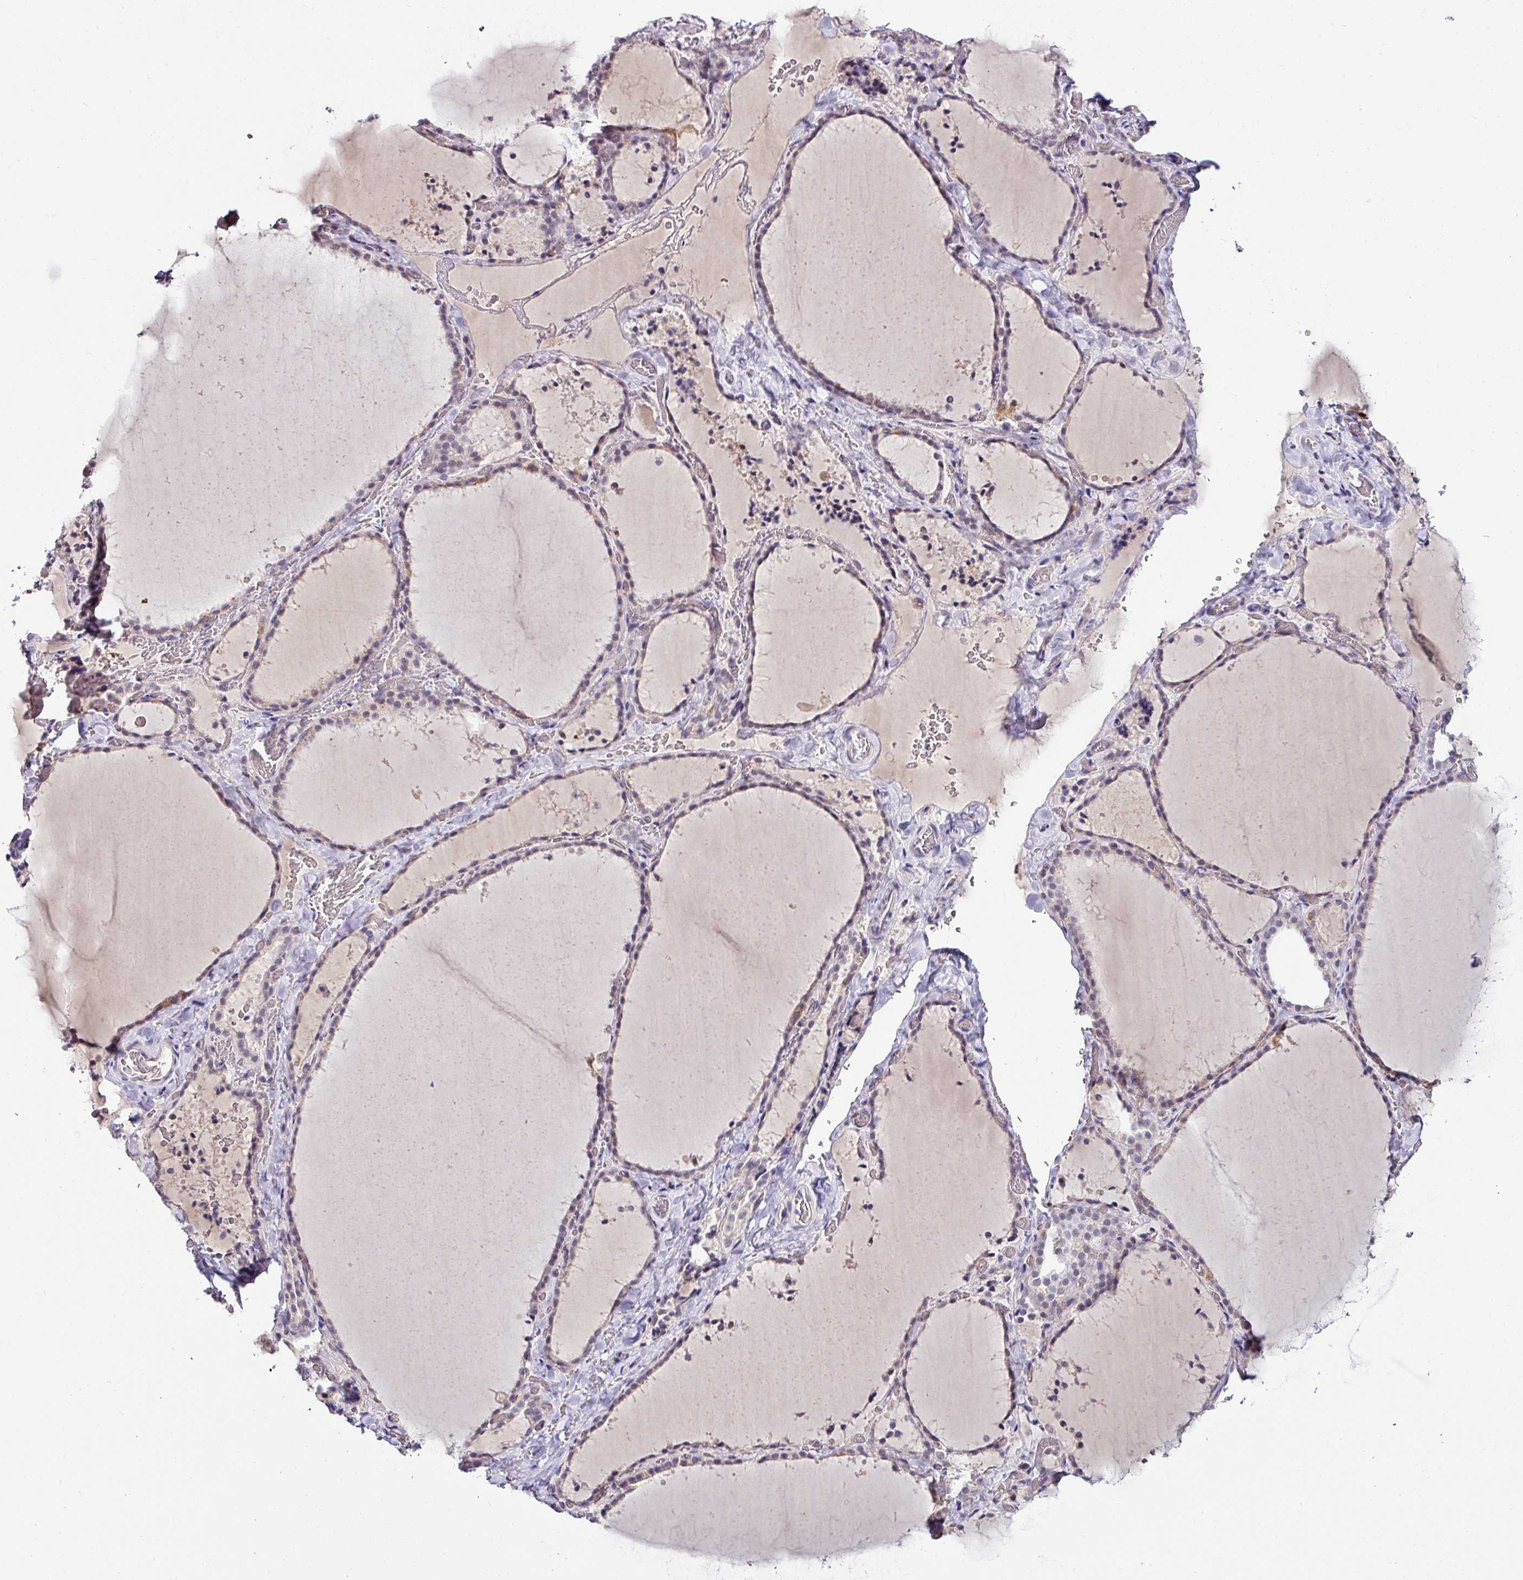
{"staining": {"intensity": "negative", "quantity": "none", "location": "none"}, "tissue": "thyroid gland", "cell_type": "Glandular cells", "image_type": "normal", "snomed": [{"axis": "morphology", "description": "Normal tissue, NOS"}, {"axis": "topography", "description": "Thyroid gland"}], "caption": "This image is of unremarkable thyroid gland stained with immunohistochemistry to label a protein in brown with the nuclei are counter-stained blue. There is no expression in glandular cells.", "gene": "NAPSA", "patient": {"sex": "female", "age": 22}}